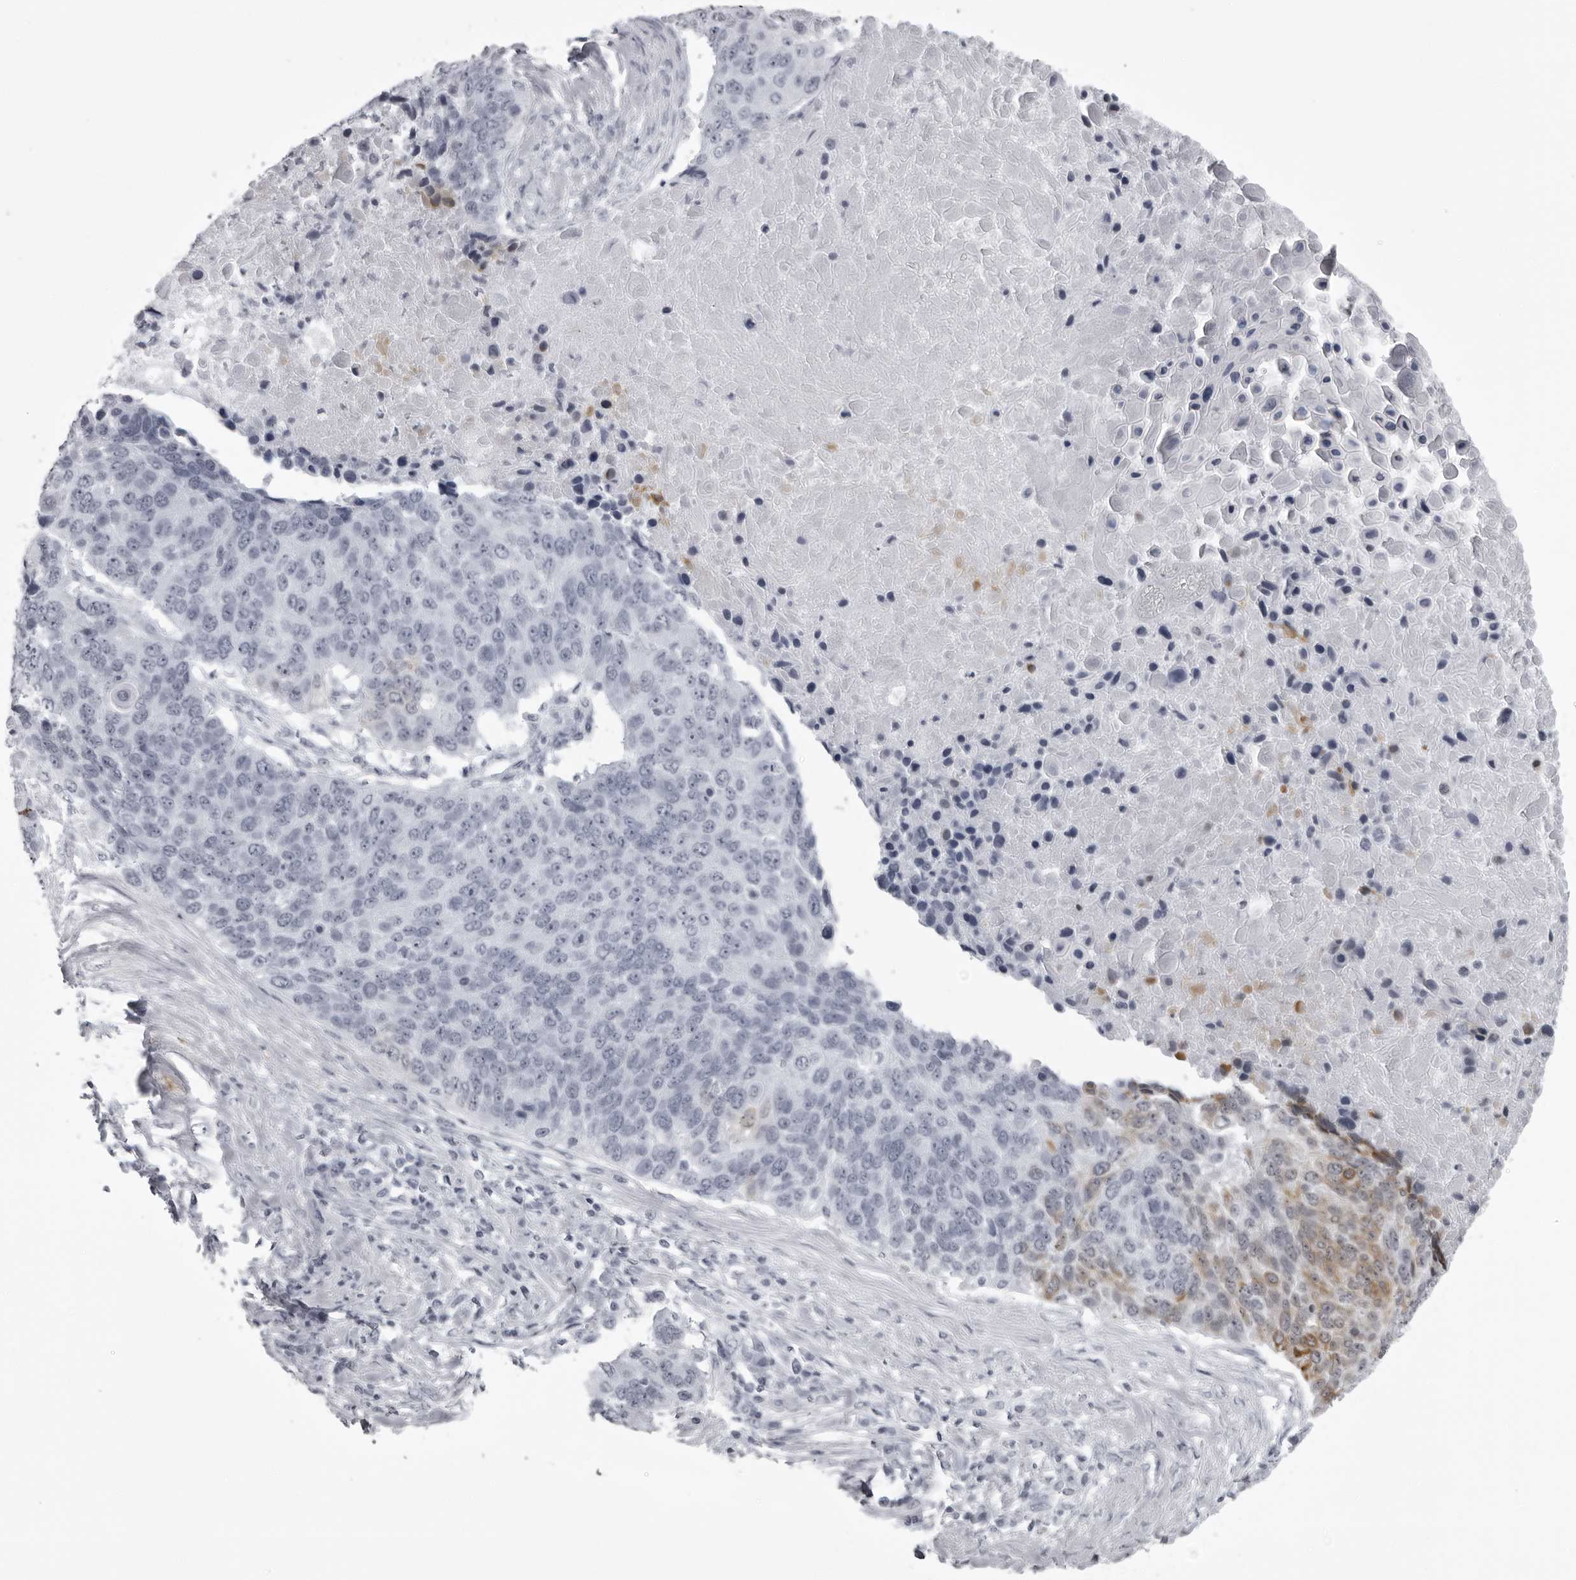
{"staining": {"intensity": "moderate", "quantity": "<25%", "location": "cytoplasmic/membranous"}, "tissue": "lung cancer", "cell_type": "Tumor cells", "image_type": "cancer", "snomed": [{"axis": "morphology", "description": "Squamous cell carcinoma, NOS"}, {"axis": "topography", "description": "Lung"}], "caption": "Squamous cell carcinoma (lung) stained with DAB IHC shows low levels of moderate cytoplasmic/membranous staining in approximately <25% of tumor cells.", "gene": "UROD", "patient": {"sex": "male", "age": 66}}